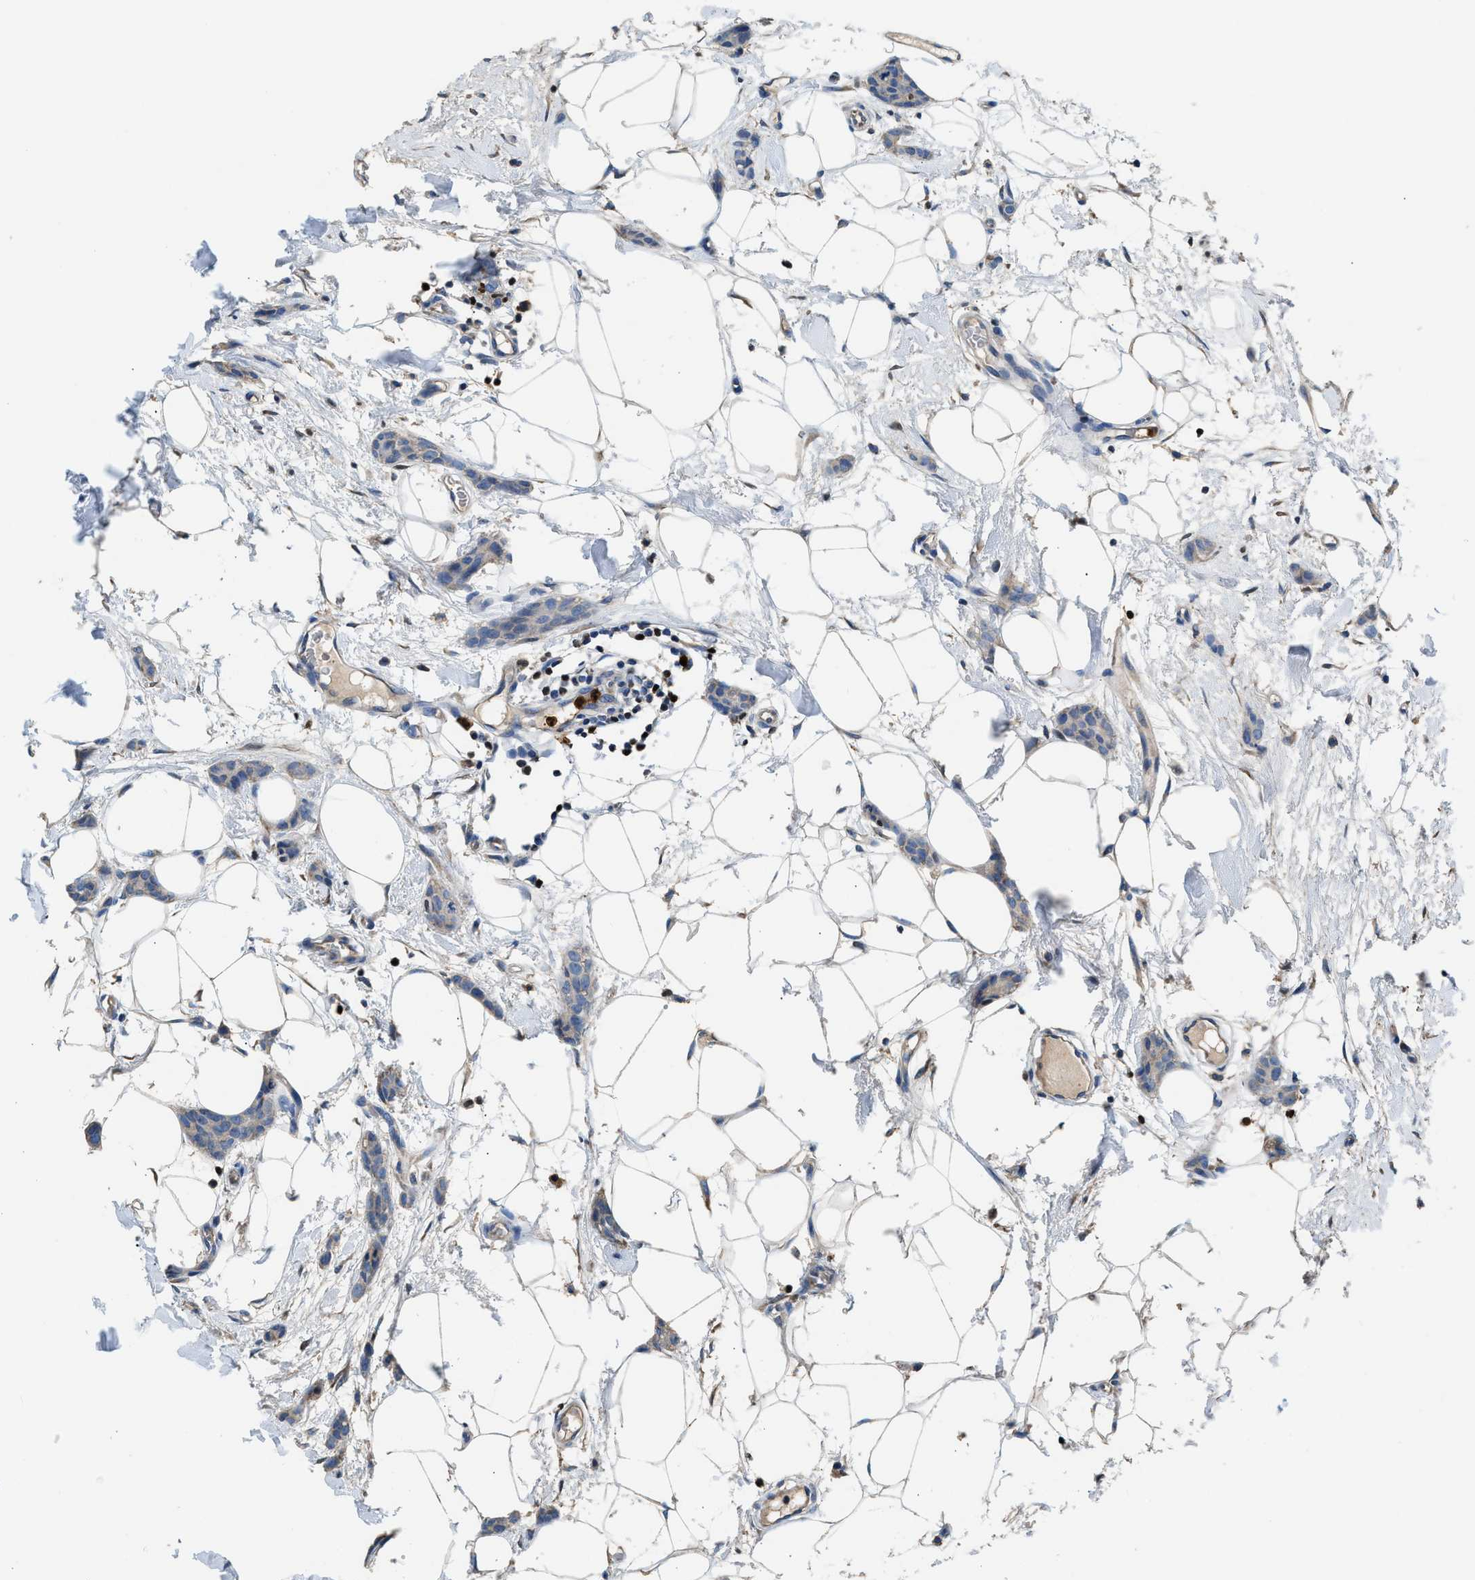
{"staining": {"intensity": "weak", "quantity": "<25%", "location": "cytoplasmic/membranous"}, "tissue": "breast cancer", "cell_type": "Tumor cells", "image_type": "cancer", "snomed": [{"axis": "morphology", "description": "Lobular carcinoma"}, {"axis": "topography", "description": "Skin"}, {"axis": "topography", "description": "Breast"}], "caption": "DAB immunohistochemical staining of breast cancer (lobular carcinoma) demonstrates no significant positivity in tumor cells.", "gene": "TOX", "patient": {"sex": "female", "age": 46}}